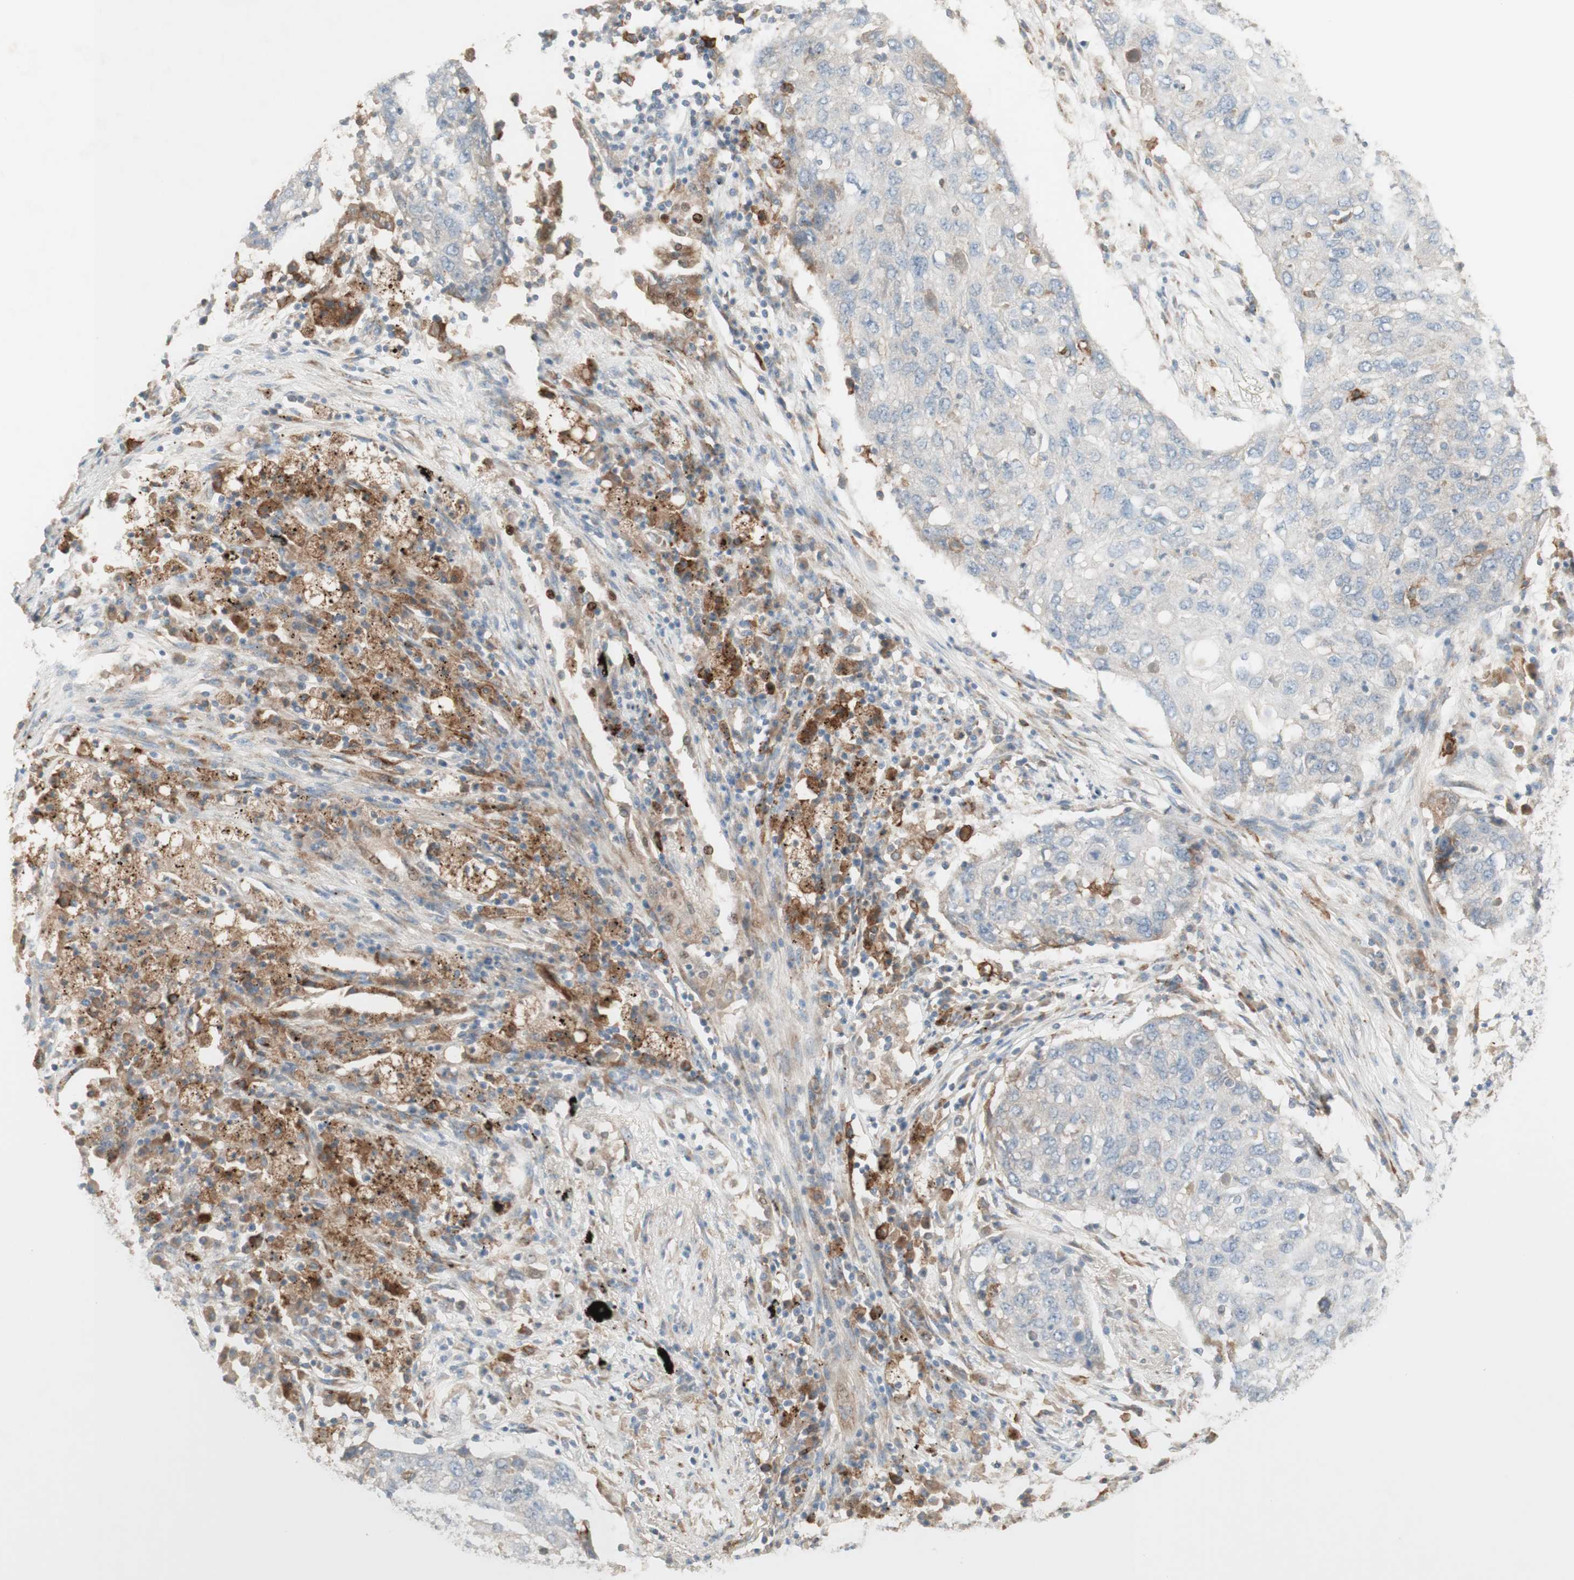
{"staining": {"intensity": "negative", "quantity": "none", "location": "none"}, "tissue": "lung cancer", "cell_type": "Tumor cells", "image_type": "cancer", "snomed": [{"axis": "morphology", "description": "Squamous cell carcinoma, NOS"}, {"axis": "topography", "description": "Lung"}], "caption": "IHC photomicrograph of squamous cell carcinoma (lung) stained for a protein (brown), which shows no expression in tumor cells. Brightfield microscopy of immunohistochemistry stained with DAB (3,3'-diaminobenzidine) (brown) and hematoxylin (blue), captured at high magnification.", "gene": "PTGER4", "patient": {"sex": "female", "age": 63}}